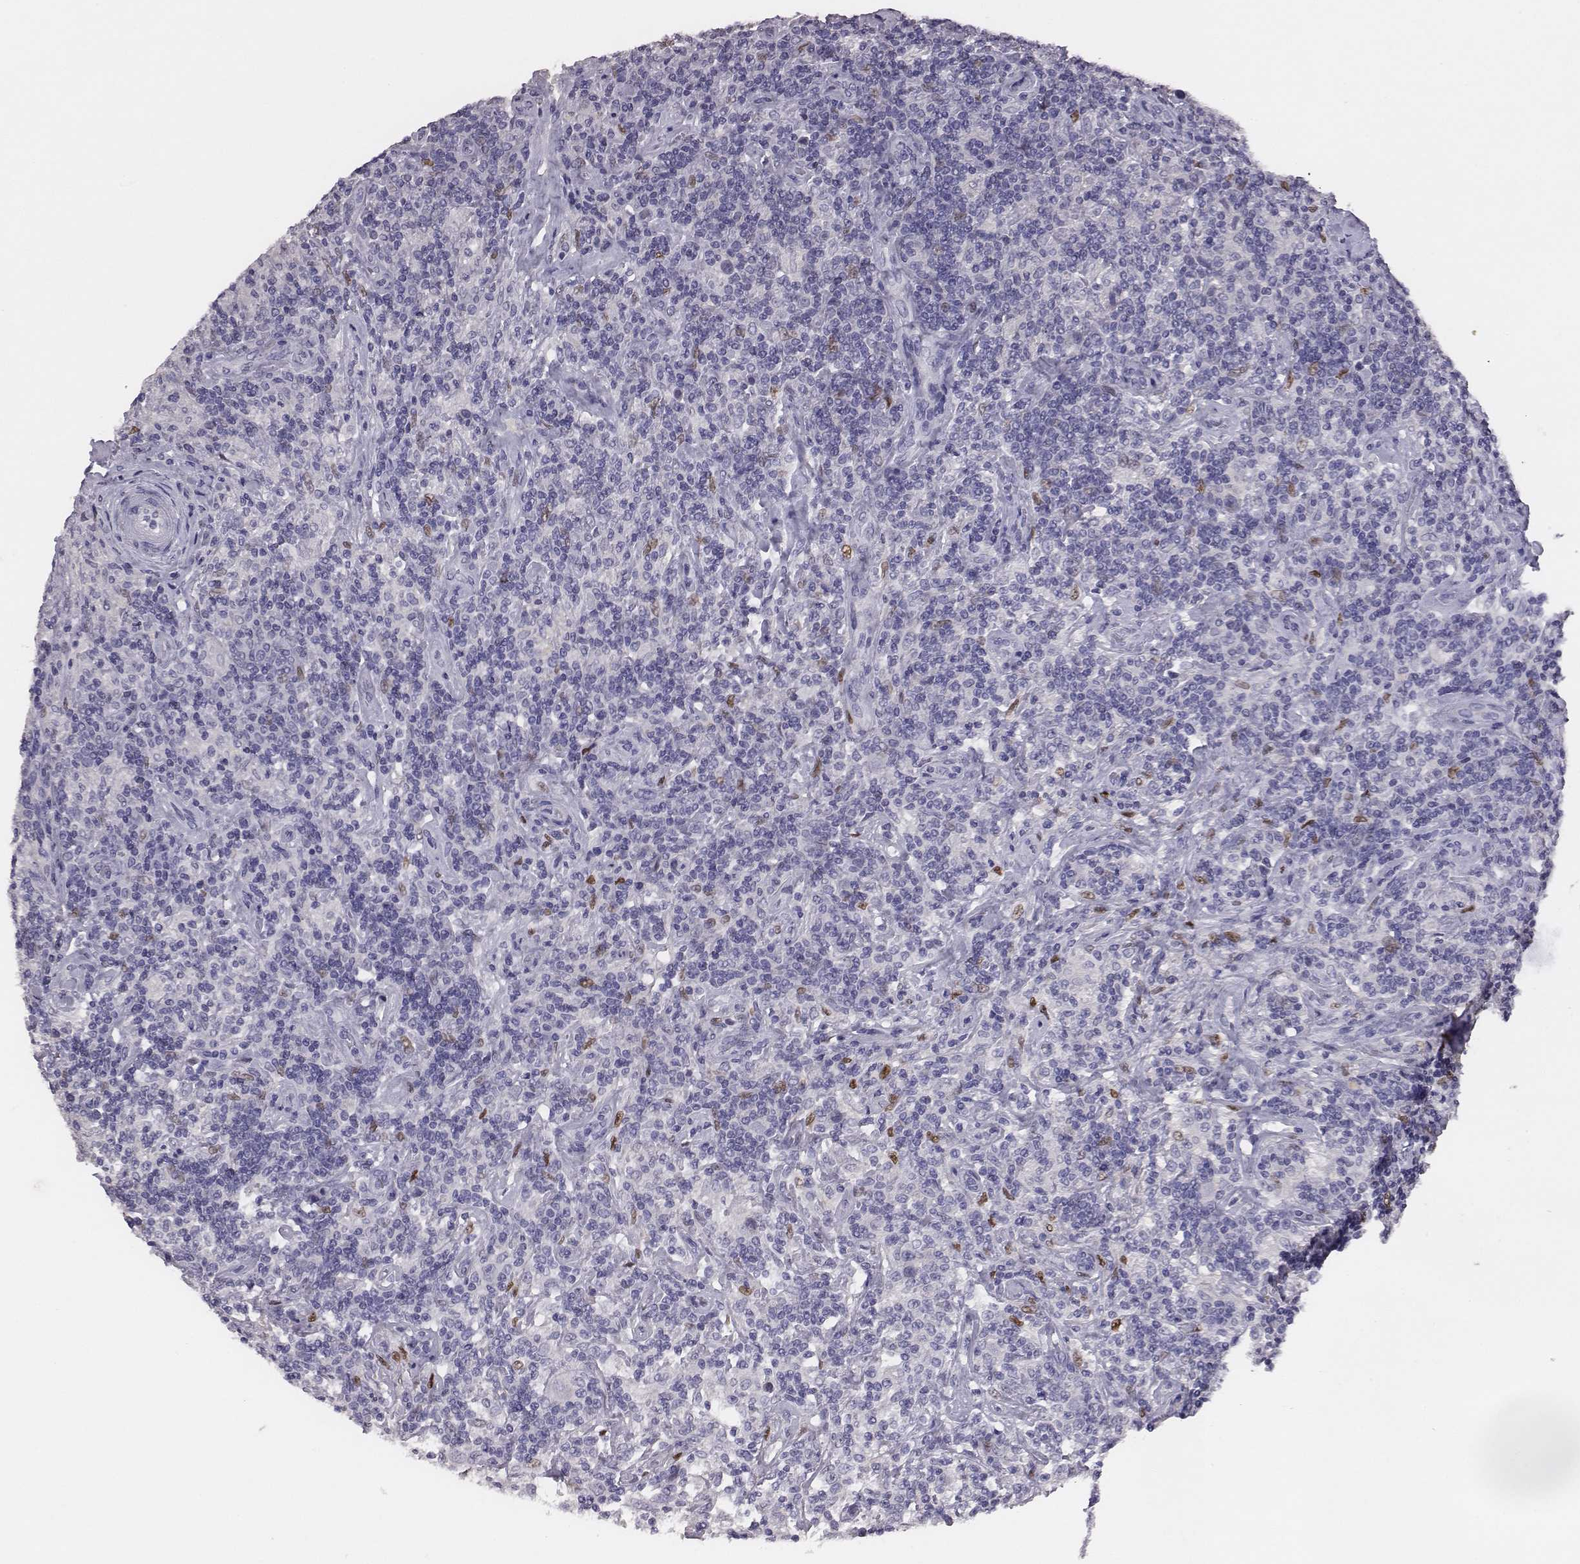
{"staining": {"intensity": "negative", "quantity": "none", "location": "none"}, "tissue": "lymphoma", "cell_type": "Tumor cells", "image_type": "cancer", "snomed": [{"axis": "morphology", "description": "Hodgkin's disease, NOS"}, {"axis": "topography", "description": "Lymph node"}], "caption": "A high-resolution histopathology image shows IHC staining of Hodgkin's disease, which demonstrates no significant positivity in tumor cells. (Stains: DAB (3,3'-diaminobenzidine) immunohistochemistry with hematoxylin counter stain, Microscopy: brightfield microscopy at high magnification).", "gene": "EN1", "patient": {"sex": "male", "age": 70}}